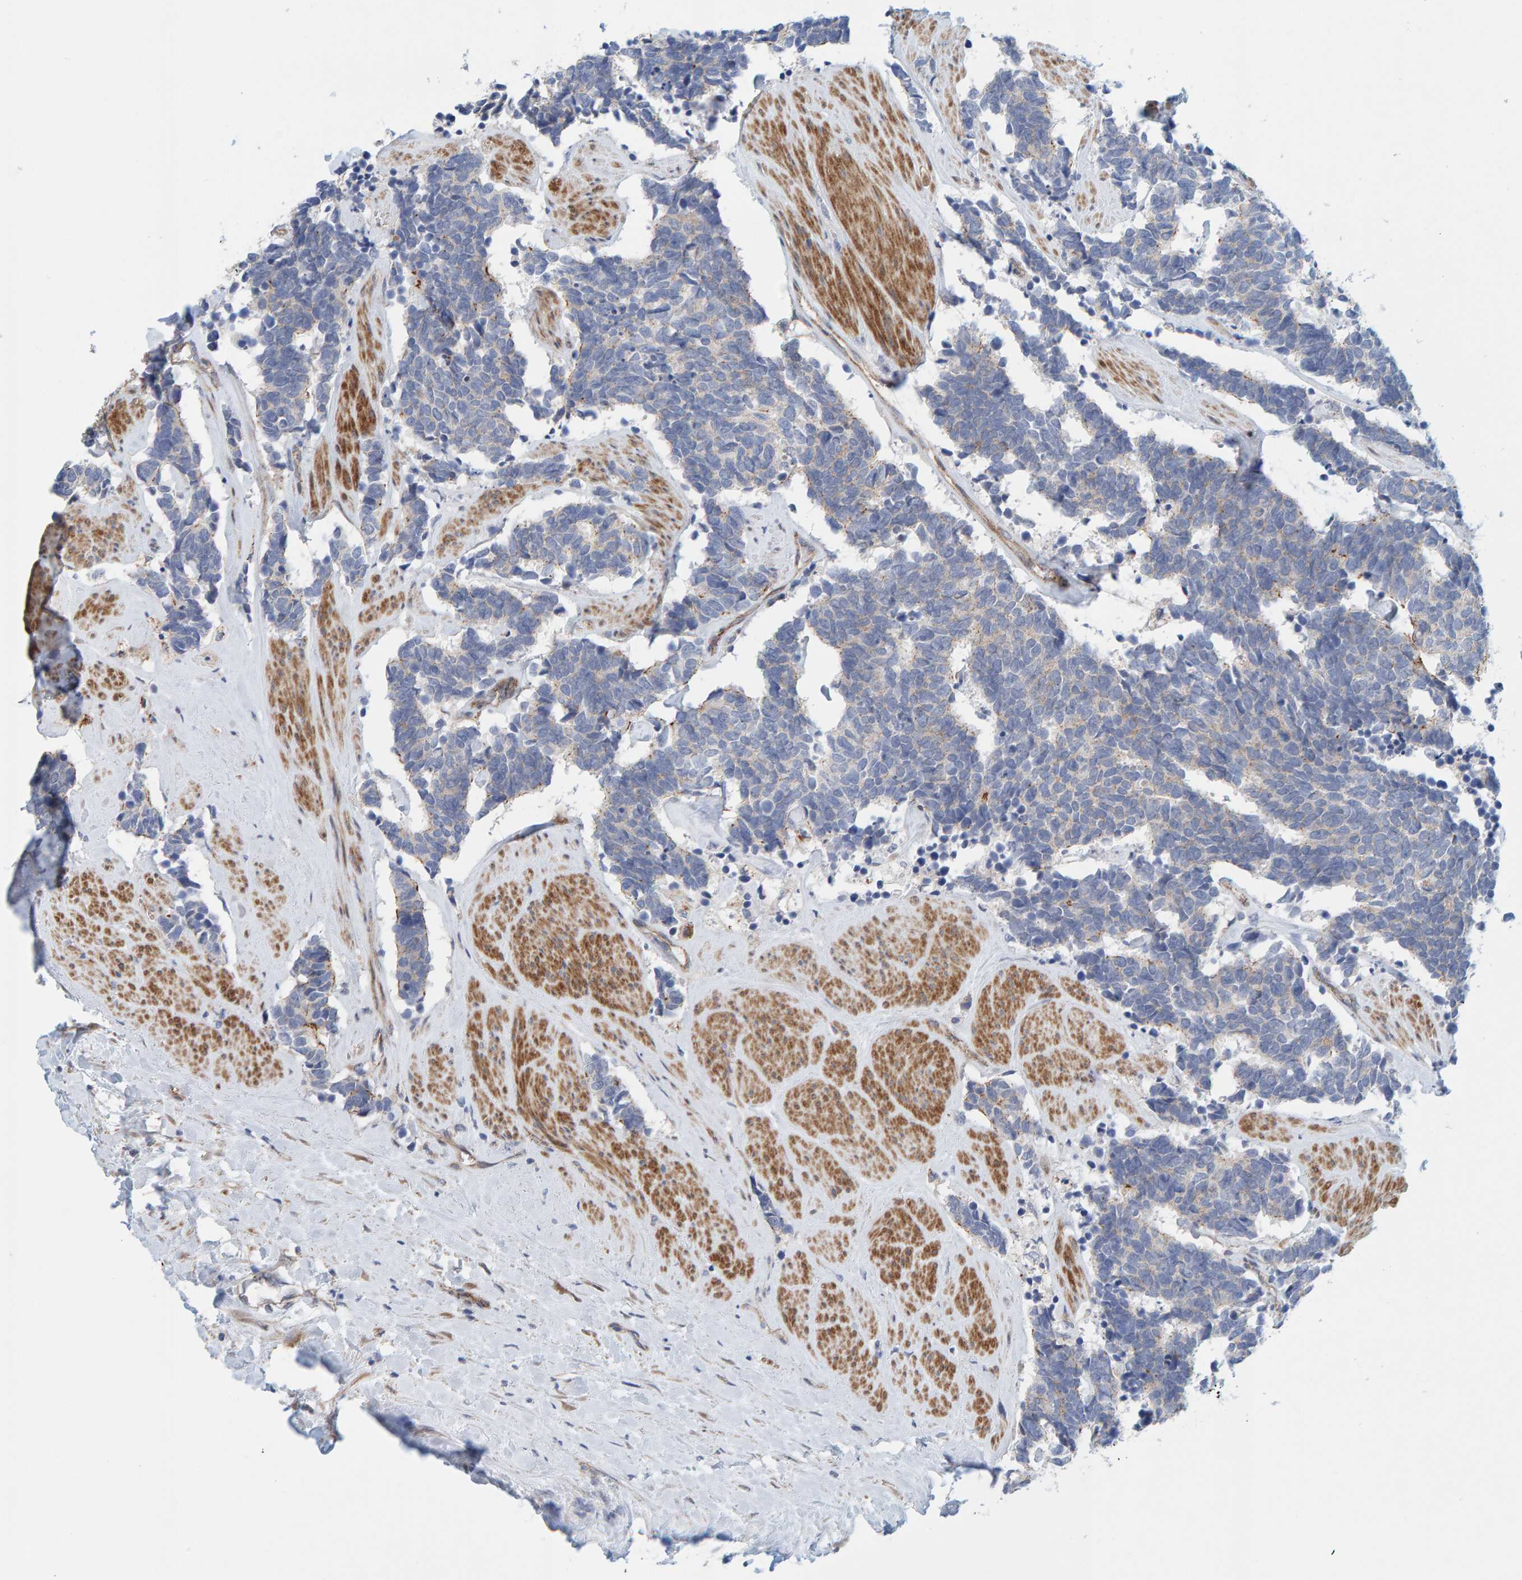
{"staining": {"intensity": "negative", "quantity": "none", "location": "none"}, "tissue": "carcinoid", "cell_type": "Tumor cells", "image_type": "cancer", "snomed": [{"axis": "morphology", "description": "Carcinoma, NOS"}, {"axis": "morphology", "description": "Carcinoid, malignant, NOS"}, {"axis": "topography", "description": "Urinary bladder"}], "caption": "Tumor cells show no significant positivity in carcinoid (malignant). (Stains: DAB IHC with hematoxylin counter stain, Microscopy: brightfield microscopy at high magnification).", "gene": "KRBA2", "patient": {"sex": "male", "age": 57}}